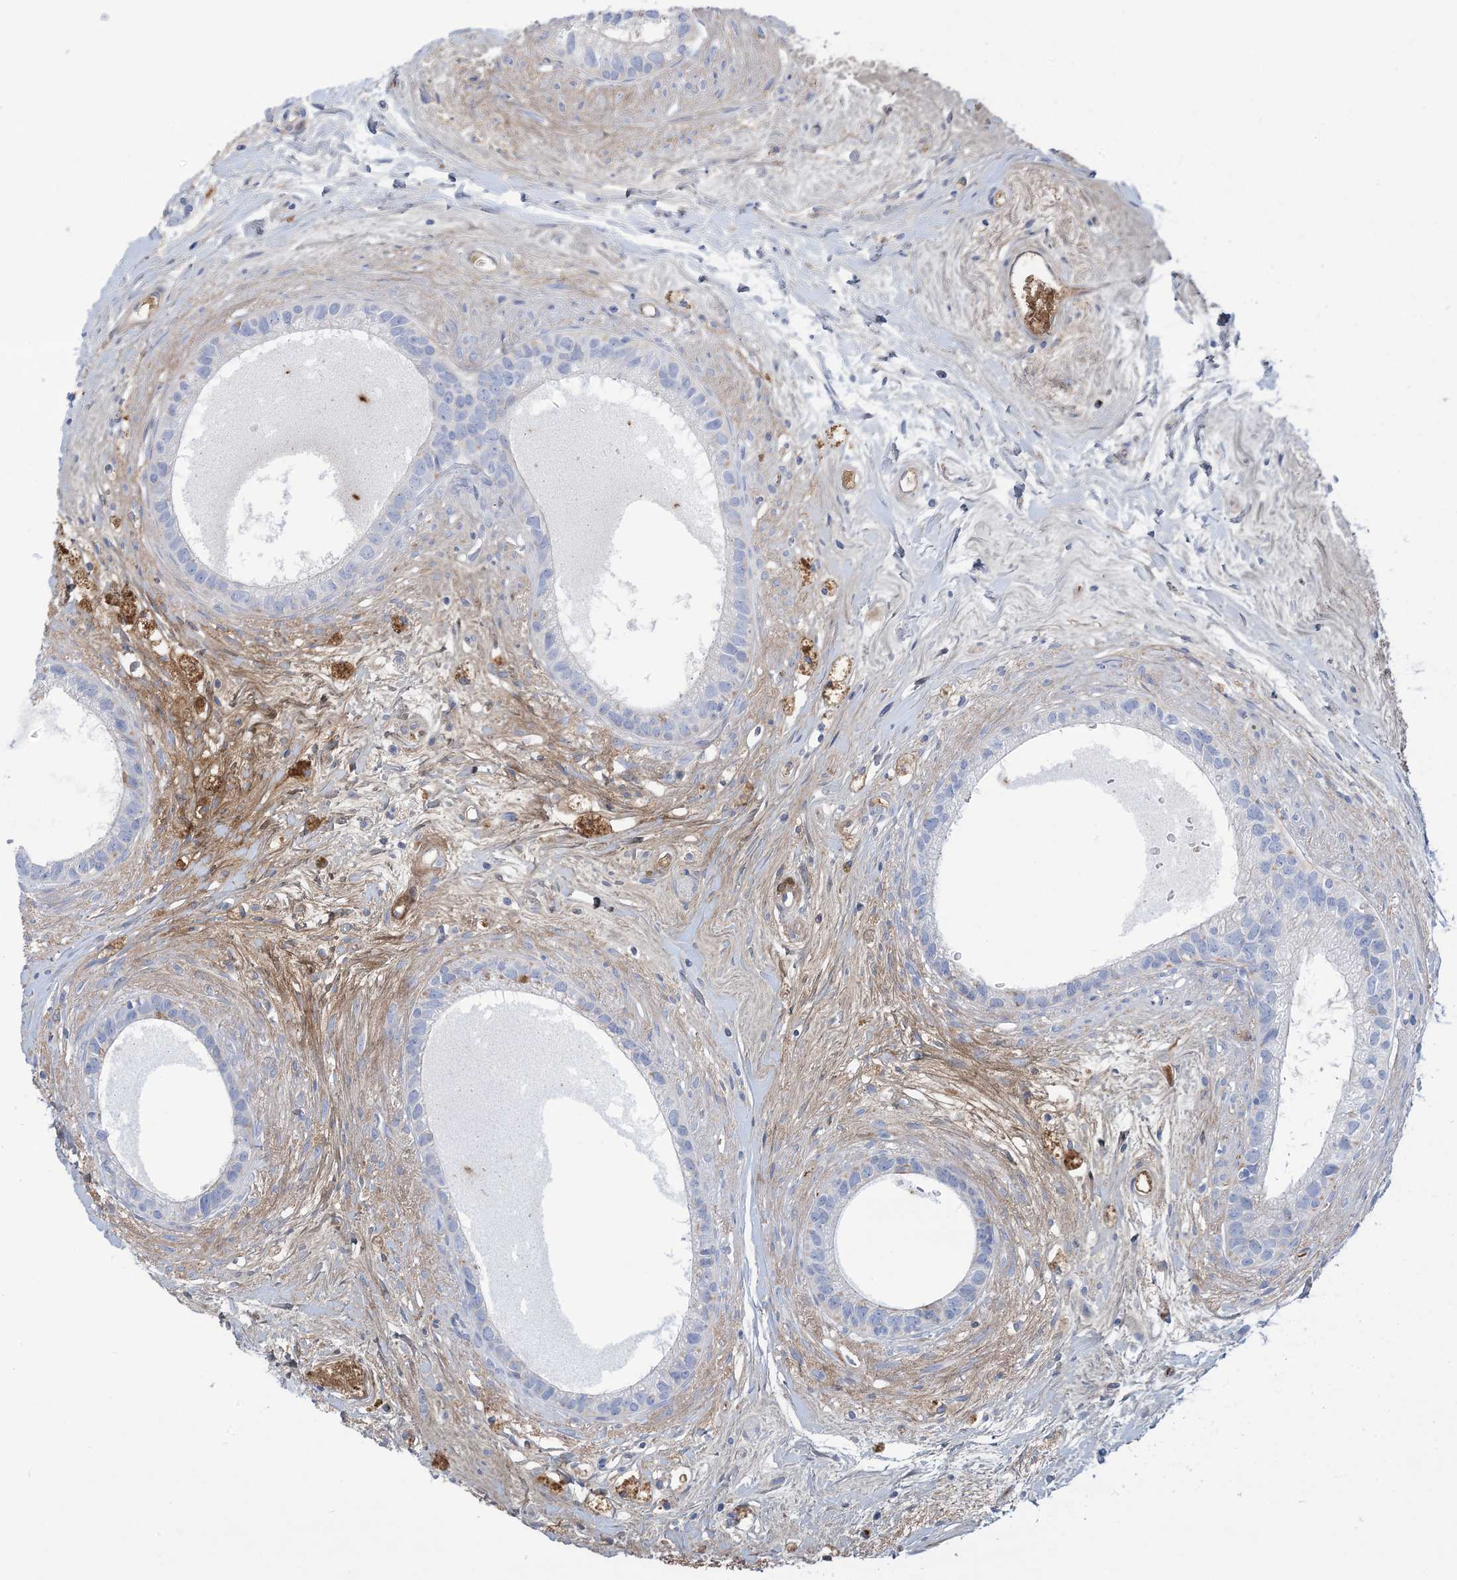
{"staining": {"intensity": "negative", "quantity": "none", "location": "none"}, "tissue": "epididymis", "cell_type": "Glandular cells", "image_type": "normal", "snomed": [{"axis": "morphology", "description": "Normal tissue, NOS"}, {"axis": "topography", "description": "Epididymis"}], "caption": "Immunohistochemistry (IHC) micrograph of normal human epididymis stained for a protein (brown), which exhibits no staining in glandular cells.", "gene": "ATP11C", "patient": {"sex": "male", "age": 80}}